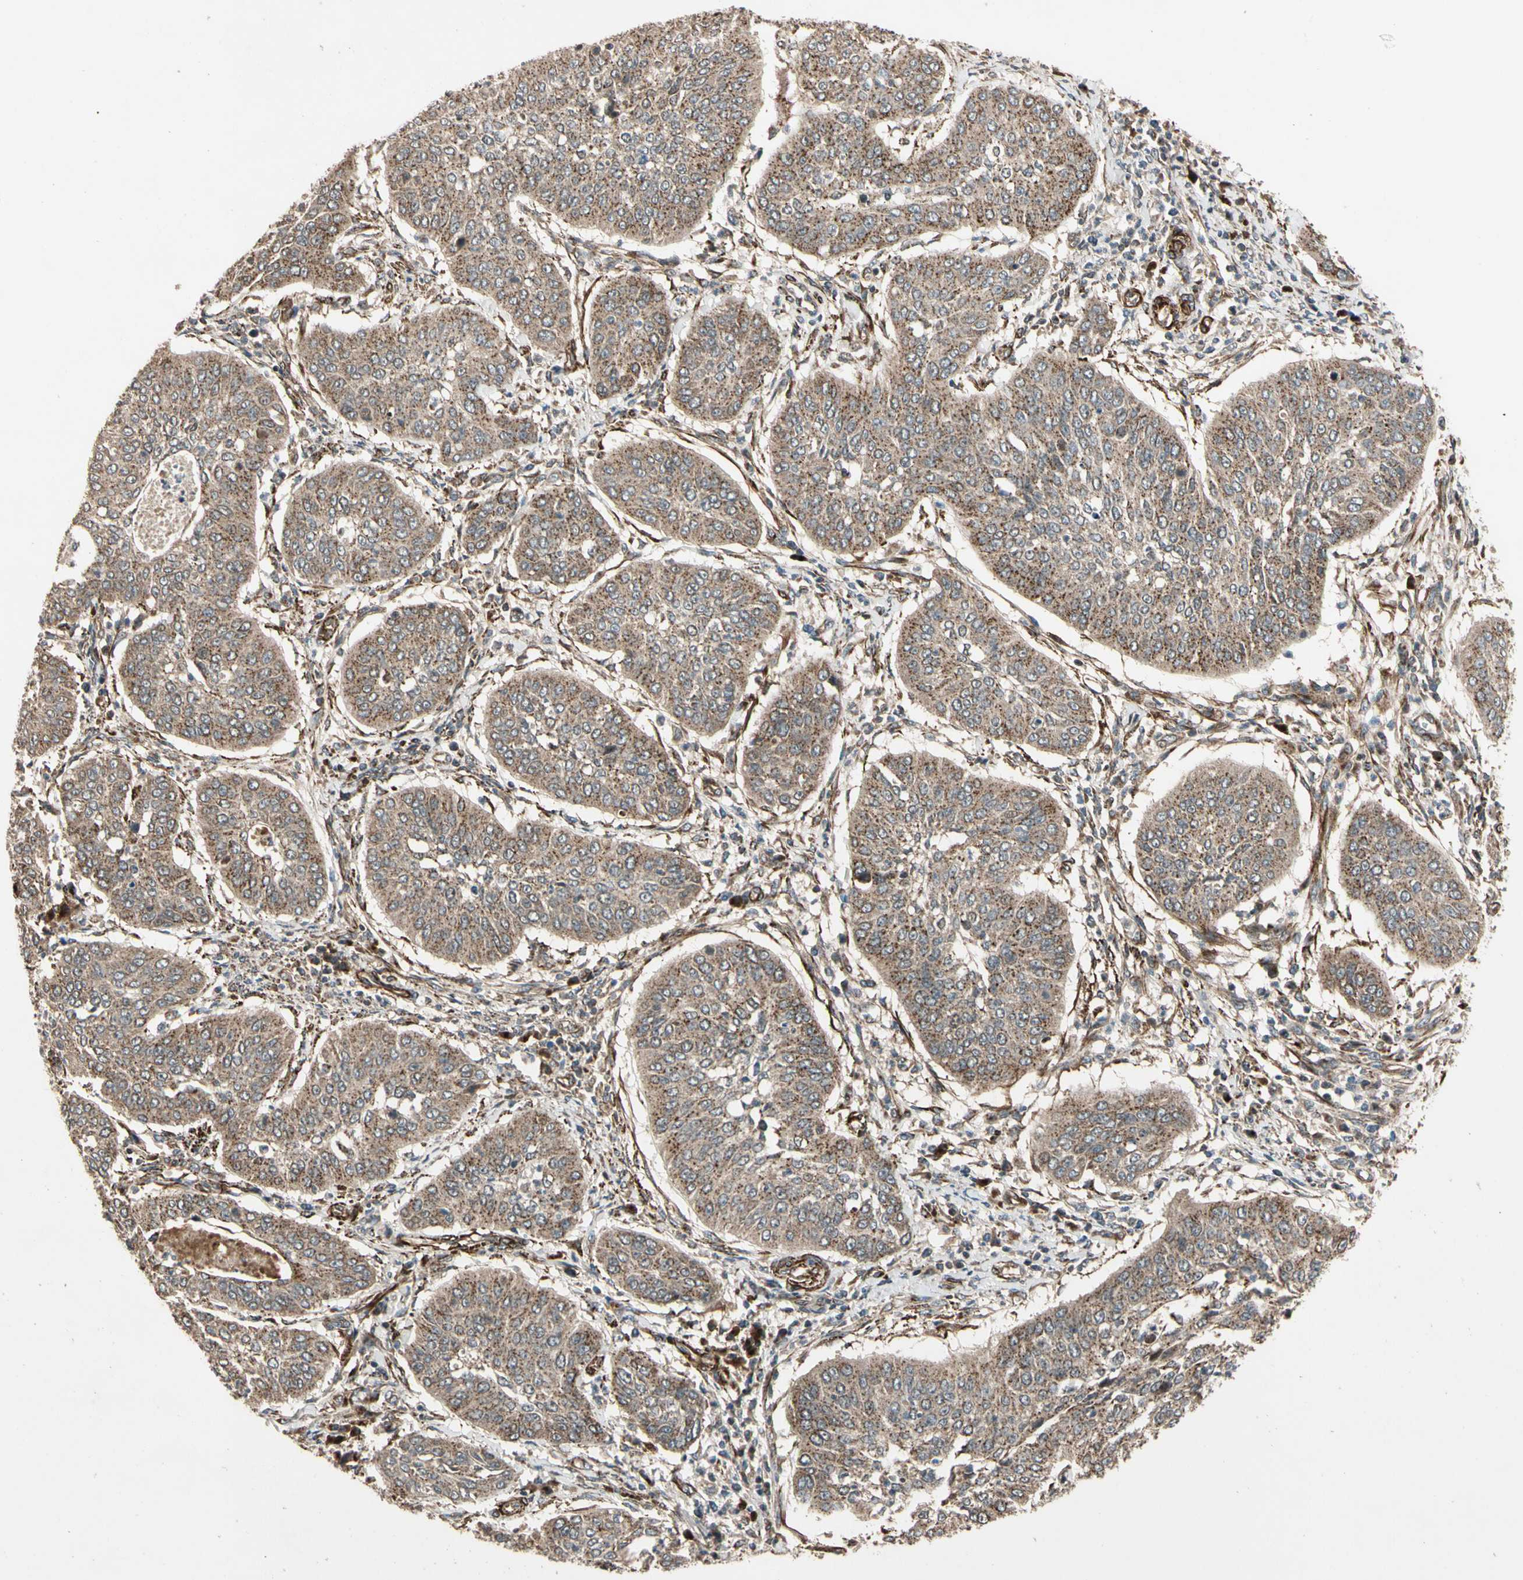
{"staining": {"intensity": "weak", "quantity": ">75%", "location": "cytoplasmic/membranous"}, "tissue": "cervical cancer", "cell_type": "Tumor cells", "image_type": "cancer", "snomed": [{"axis": "morphology", "description": "Normal tissue, NOS"}, {"axis": "morphology", "description": "Squamous cell carcinoma, NOS"}, {"axis": "topography", "description": "Cervix"}], "caption": "Immunohistochemistry histopathology image of human squamous cell carcinoma (cervical) stained for a protein (brown), which demonstrates low levels of weak cytoplasmic/membranous positivity in about >75% of tumor cells.", "gene": "GCK", "patient": {"sex": "female", "age": 39}}